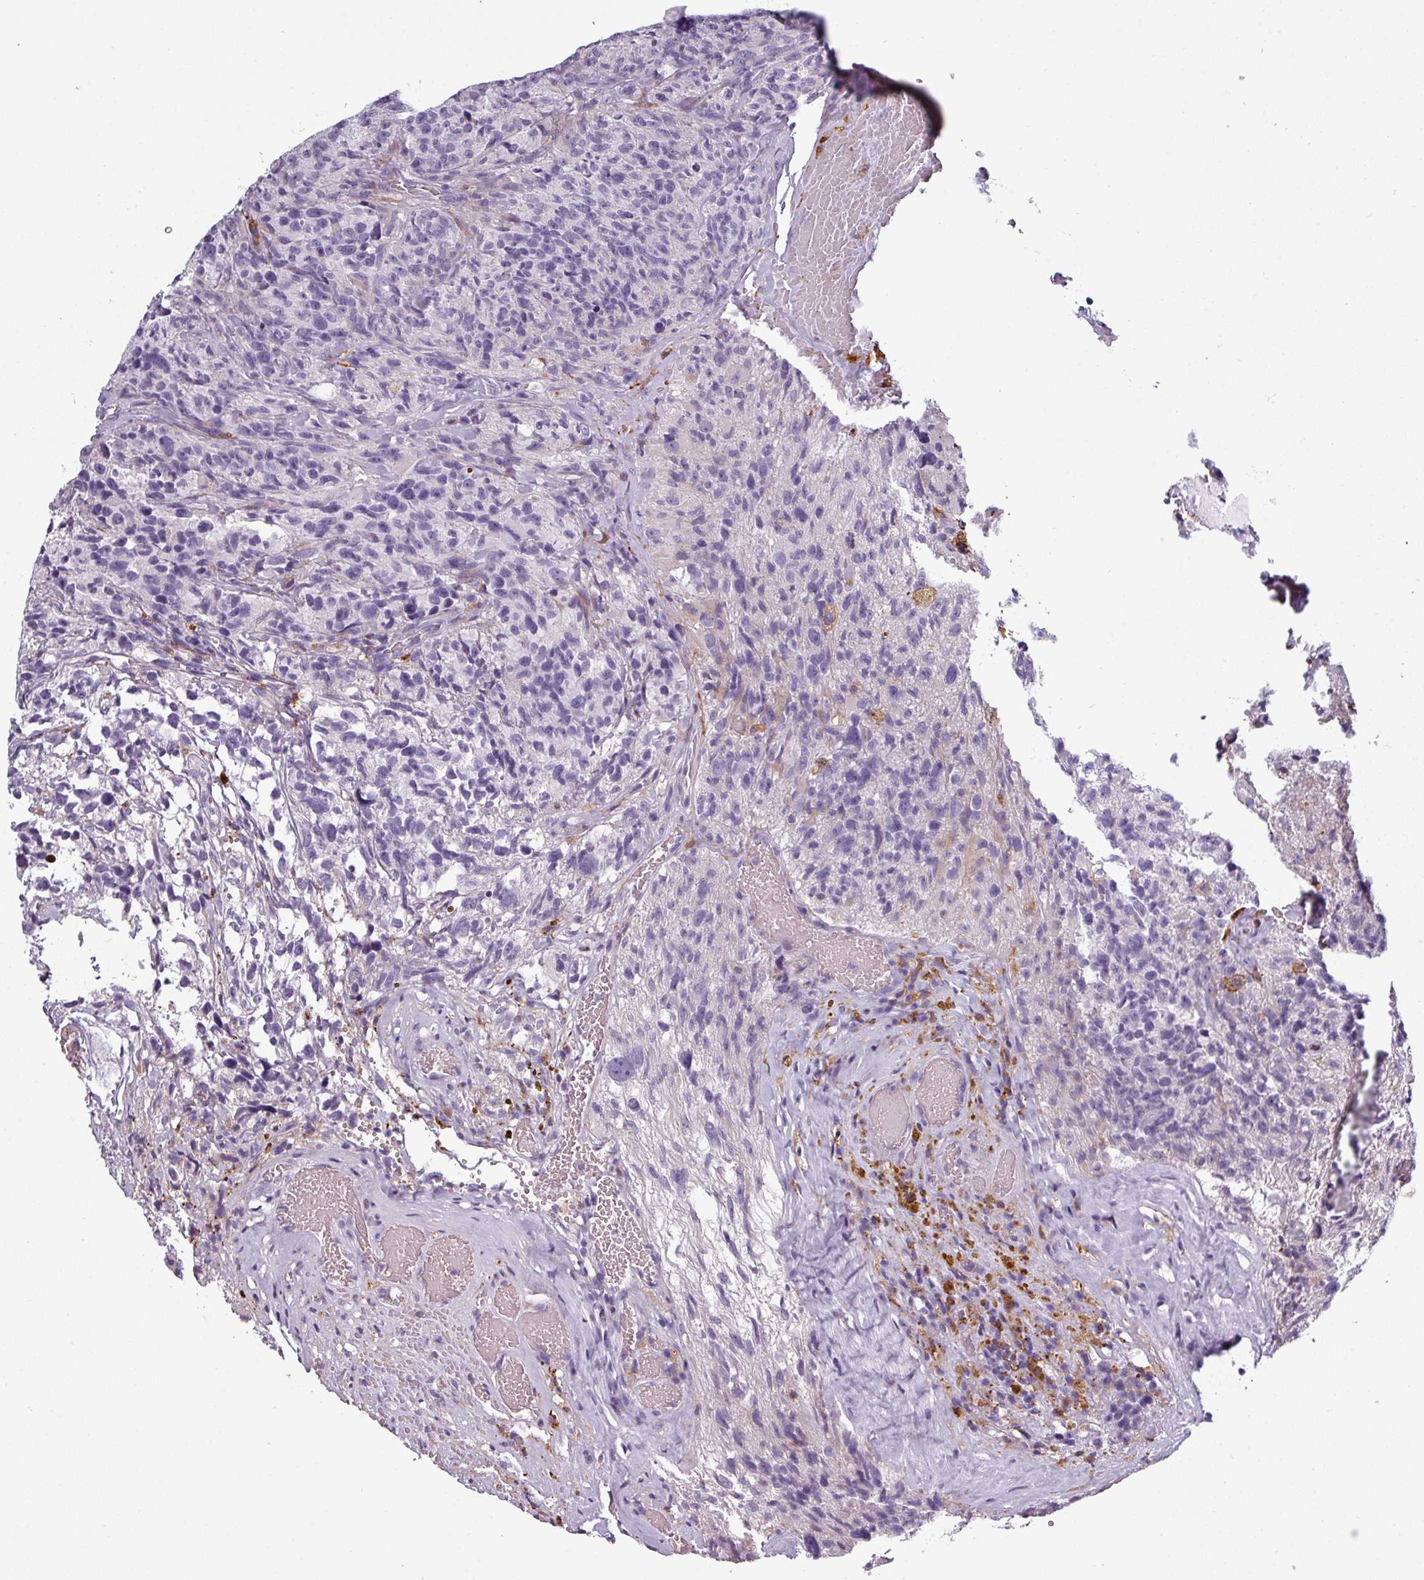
{"staining": {"intensity": "negative", "quantity": "none", "location": "none"}, "tissue": "glioma", "cell_type": "Tumor cells", "image_type": "cancer", "snomed": [{"axis": "morphology", "description": "Glioma, malignant, High grade"}, {"axis": "topography", "description": "Brain"}], "caption": "Immunohistochemistry photomicrograph of neoplastic tissue: glioma stained with DAB demonstrates no significant protein staining in tumor cells.", "gene": "SLC26A9", "patient": {"sex": "male", "age": 69}}